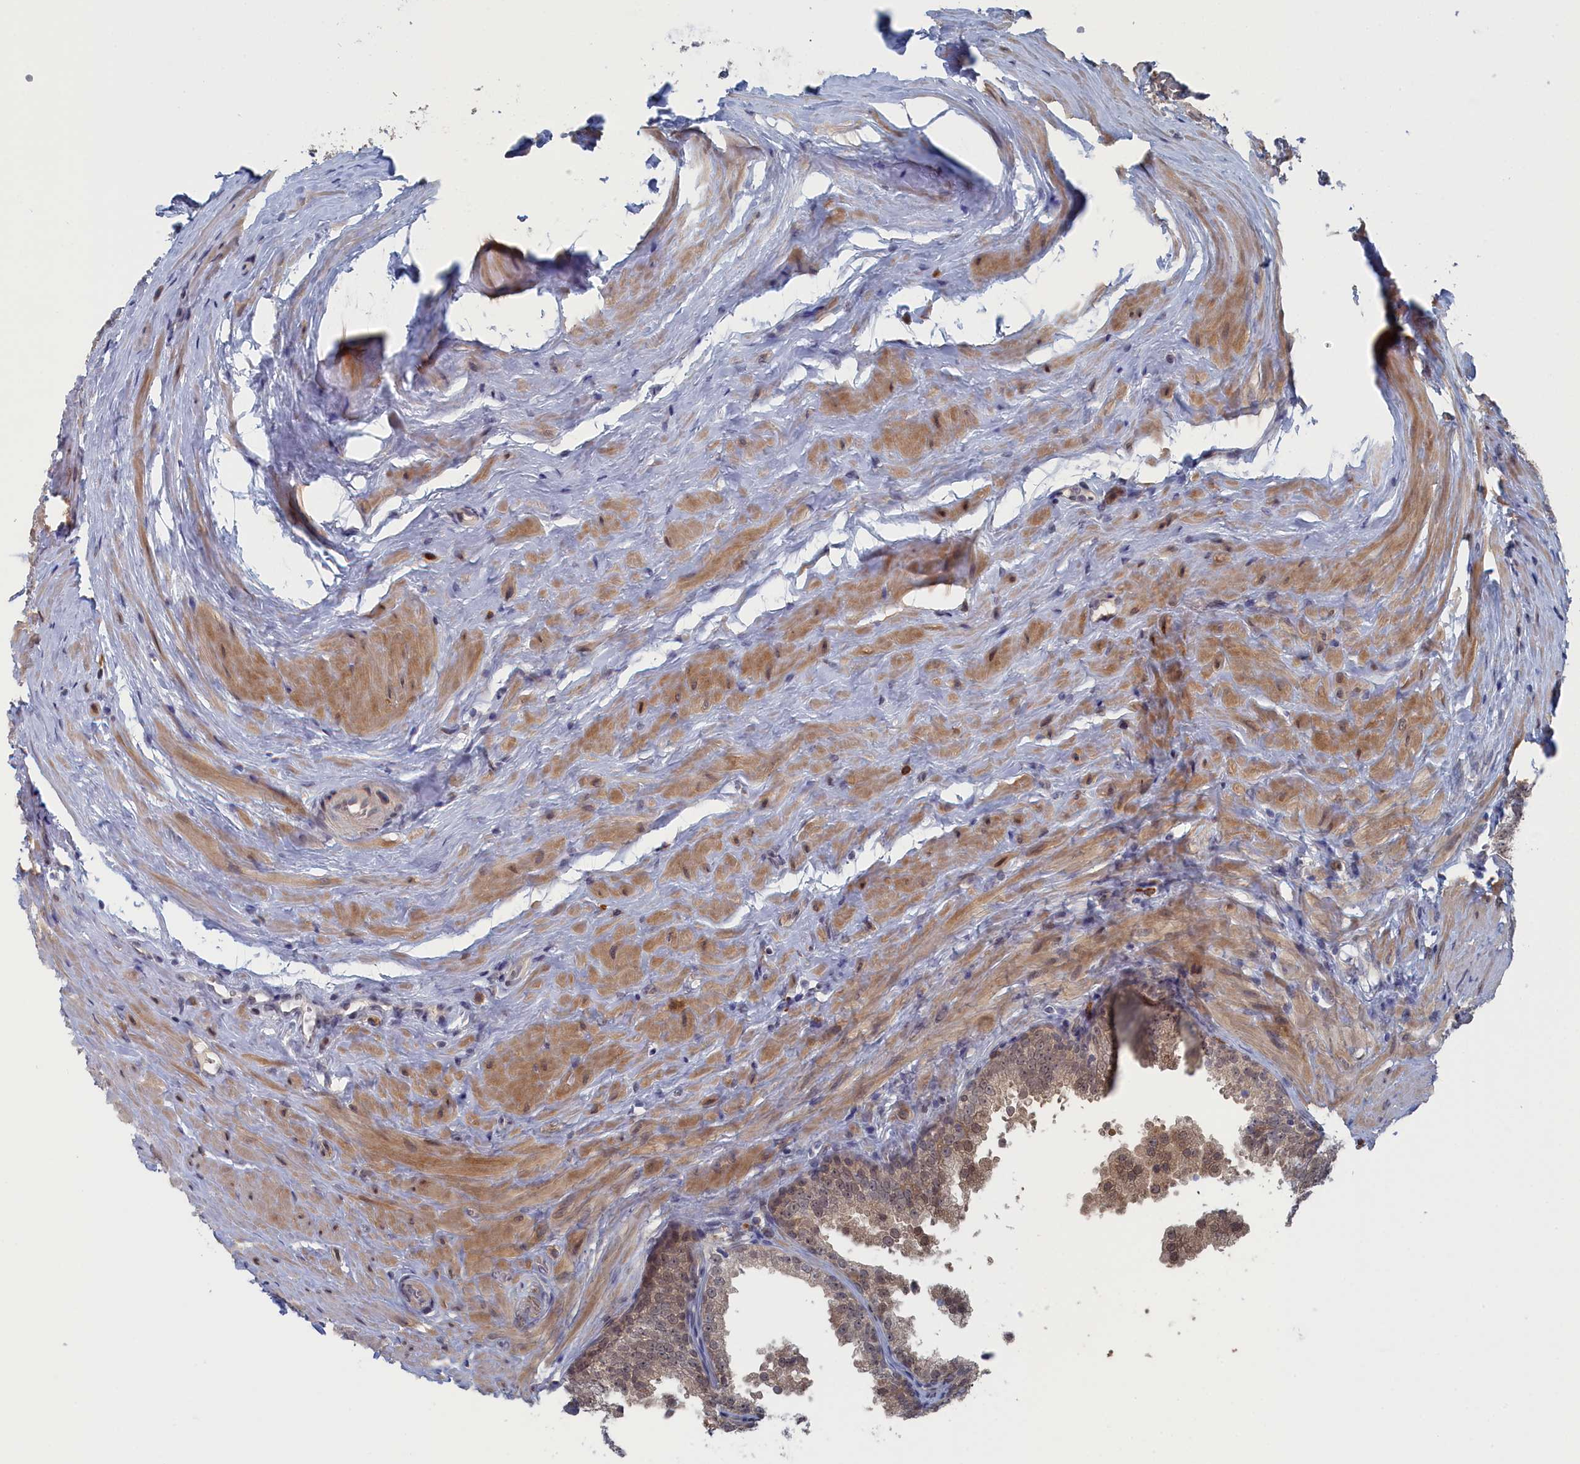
{"staining": {"intensity": "moderate", "quantity": "25%-75%", "location": "cytoplasmic/membranous,nuclear"}, "tissue": "prostate", "cell_type": "Glandular cells", "image_type": "normal", "snomed": [{"axis": "morphology", "description": "Normal tissue, NOS"}, {"axis": "topography", "description": "Prostate"}], "caption": "Glandular cells reveal medium levels of moderate cytoplasmic/membranous,nuclear staining in approximately 25%-75% of cells in unremarkable human prostate.", "gene": "IRGQ", "patient": {"sex": "male", "age": 60}}